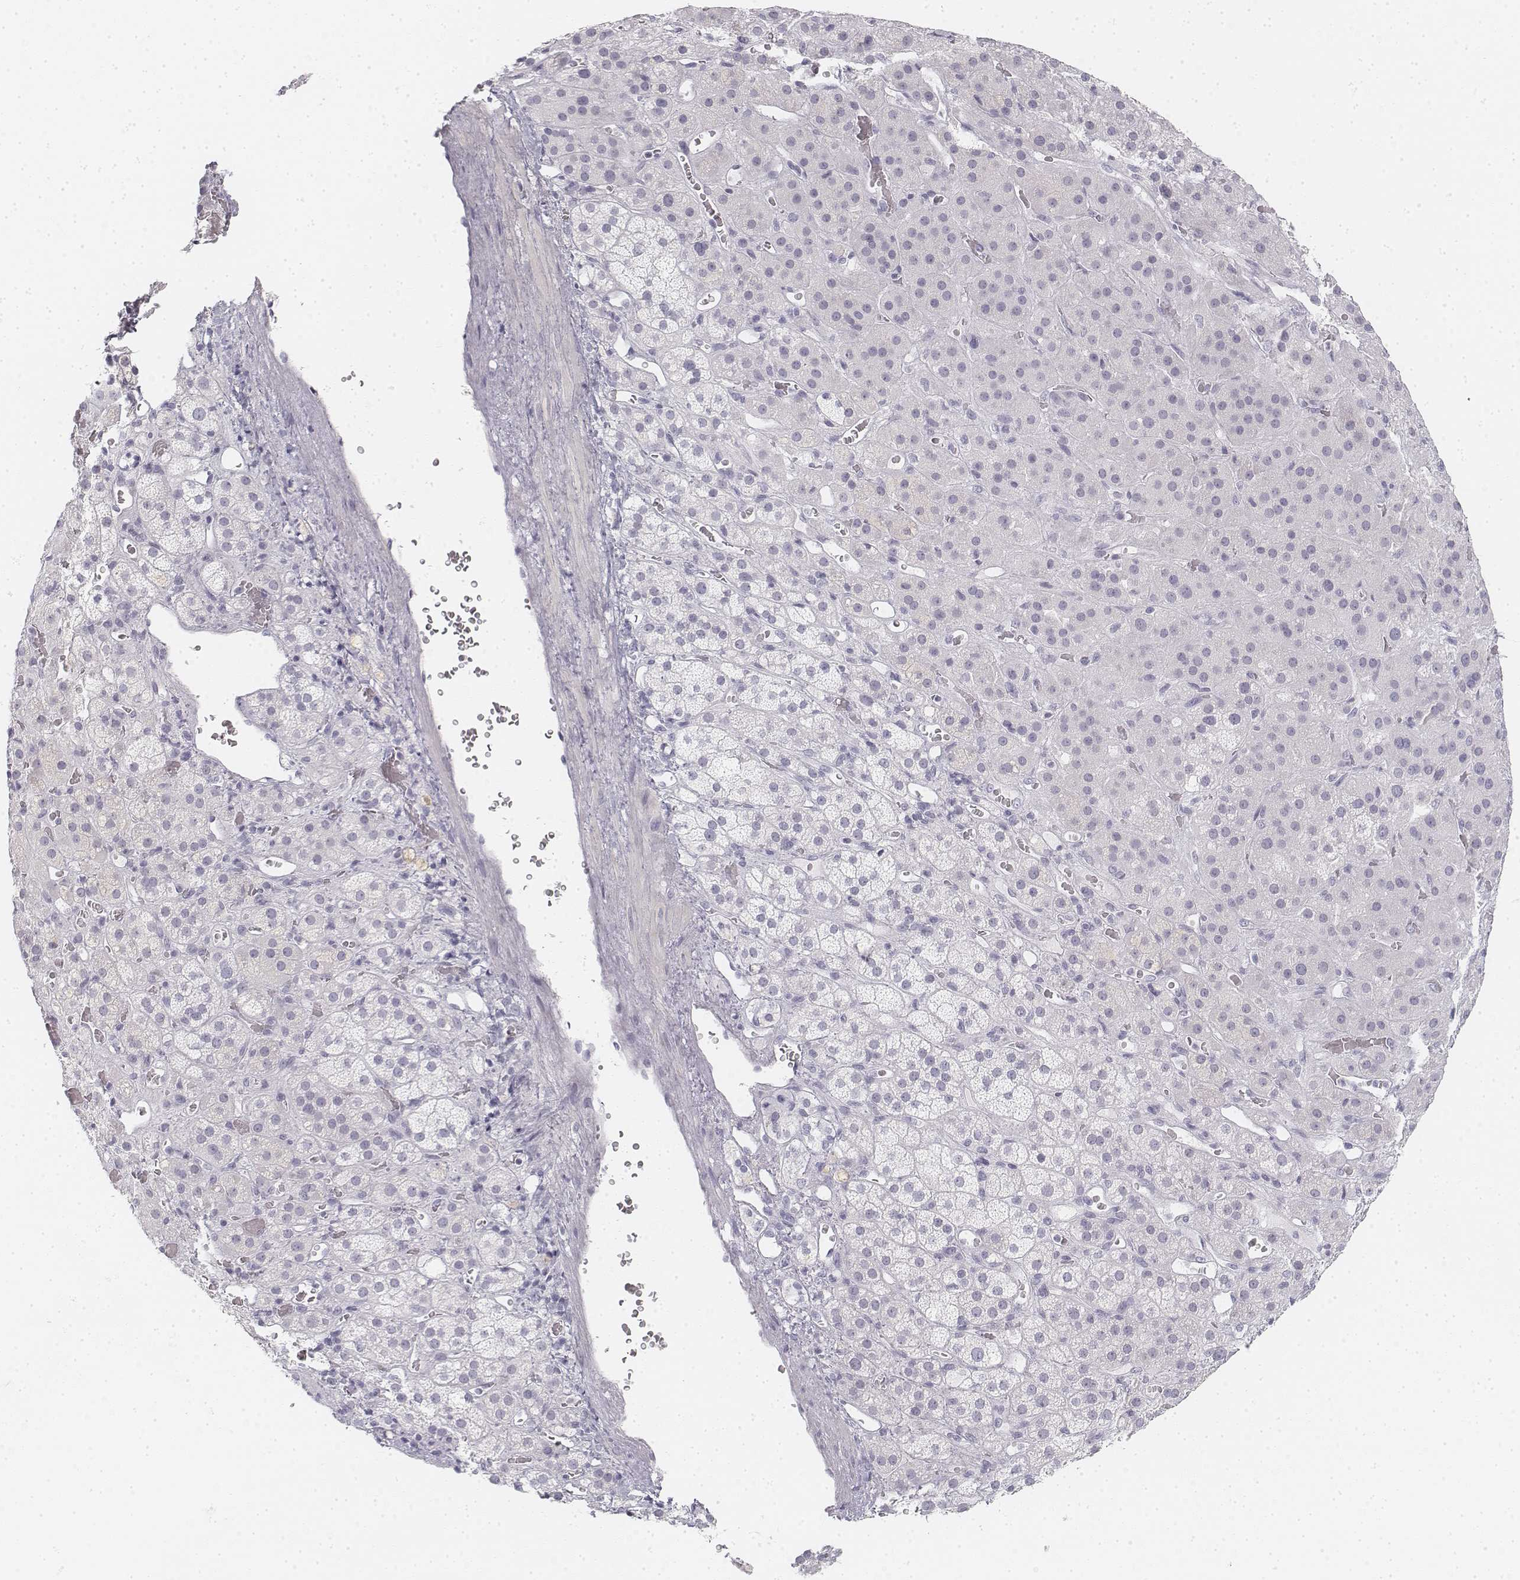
{"staining": {"intensity": "negative", "quantity": "none", "location": "none"}, "tissue": "adrenal gland", "cell_type": "Glandular cells", "image_type": "normal", "snomed": [{"axis": "morphology", "description": "Normal tissue, NOS"}, {"axis": "topography", "description": "Adrenal gland"}], "caption": "Protein analysis of normal adrenal gland displays no significant staining in glandular cells. (IHC, brightfield microscopy, high magnification).", "gene": "KRT25", "patient": {"sex": "male", "age": 57}}